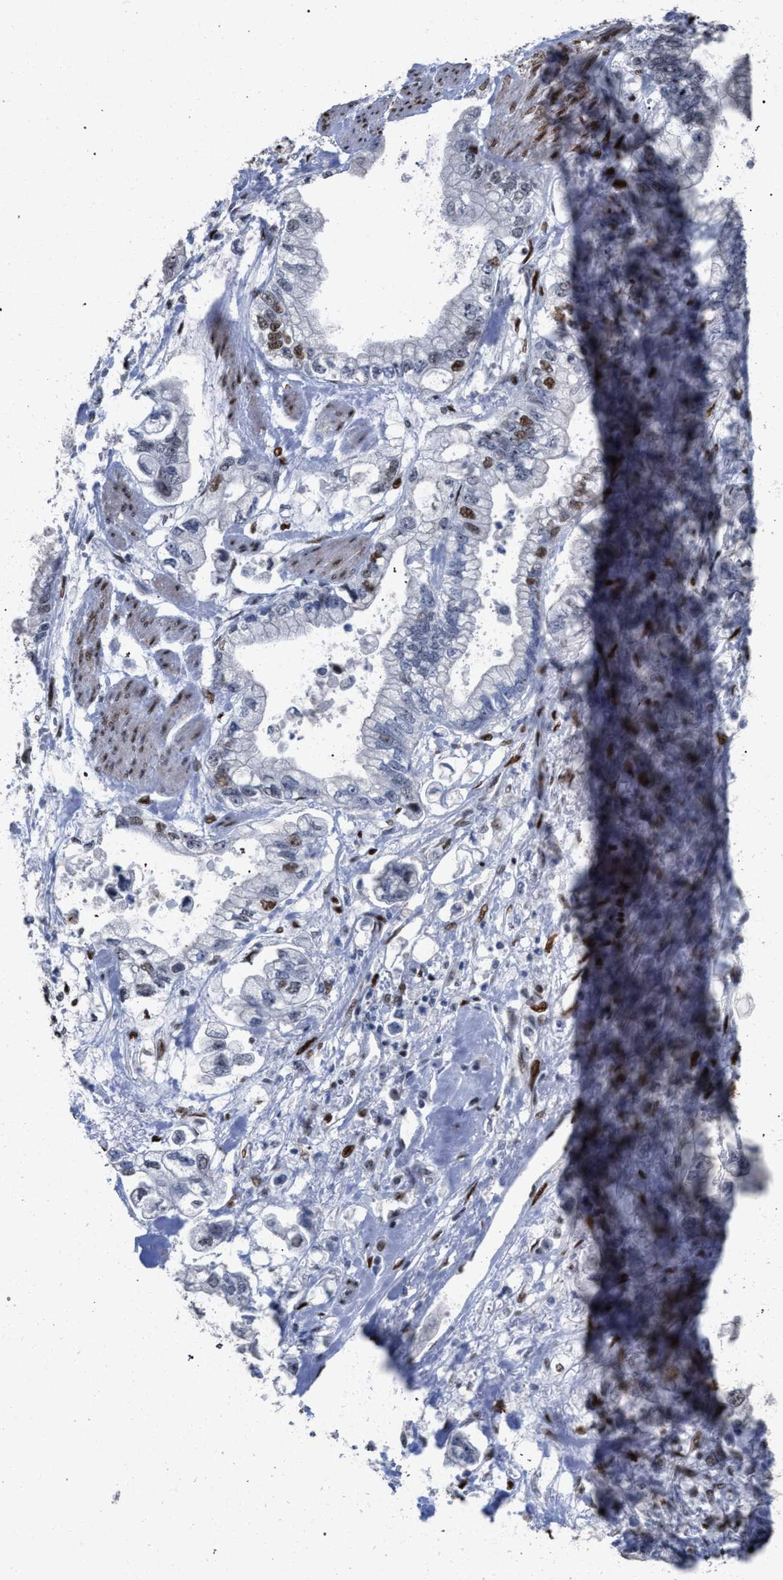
{"staining": {"intensity": "weak", "quantity": "<25%", "location": "nuclear"}, "tissue": "stomach cancer", "cell_type": "Tumor cells", "image_type": "cancer", "snomed": [{"axis": "morphology", "description": "Normal tissue, NOS"}, {"axis": "morphology", "description": "Adenocarcinoma, NOS"}, {"axis": "topography", "description": "Stomach"}], "caption": "This is an IHC image of adenocarcinoma (stomach). There is no positivity in tumor cells.", "gene": "TP53BP1", "patient": {"sex": "male", "age": 62}}